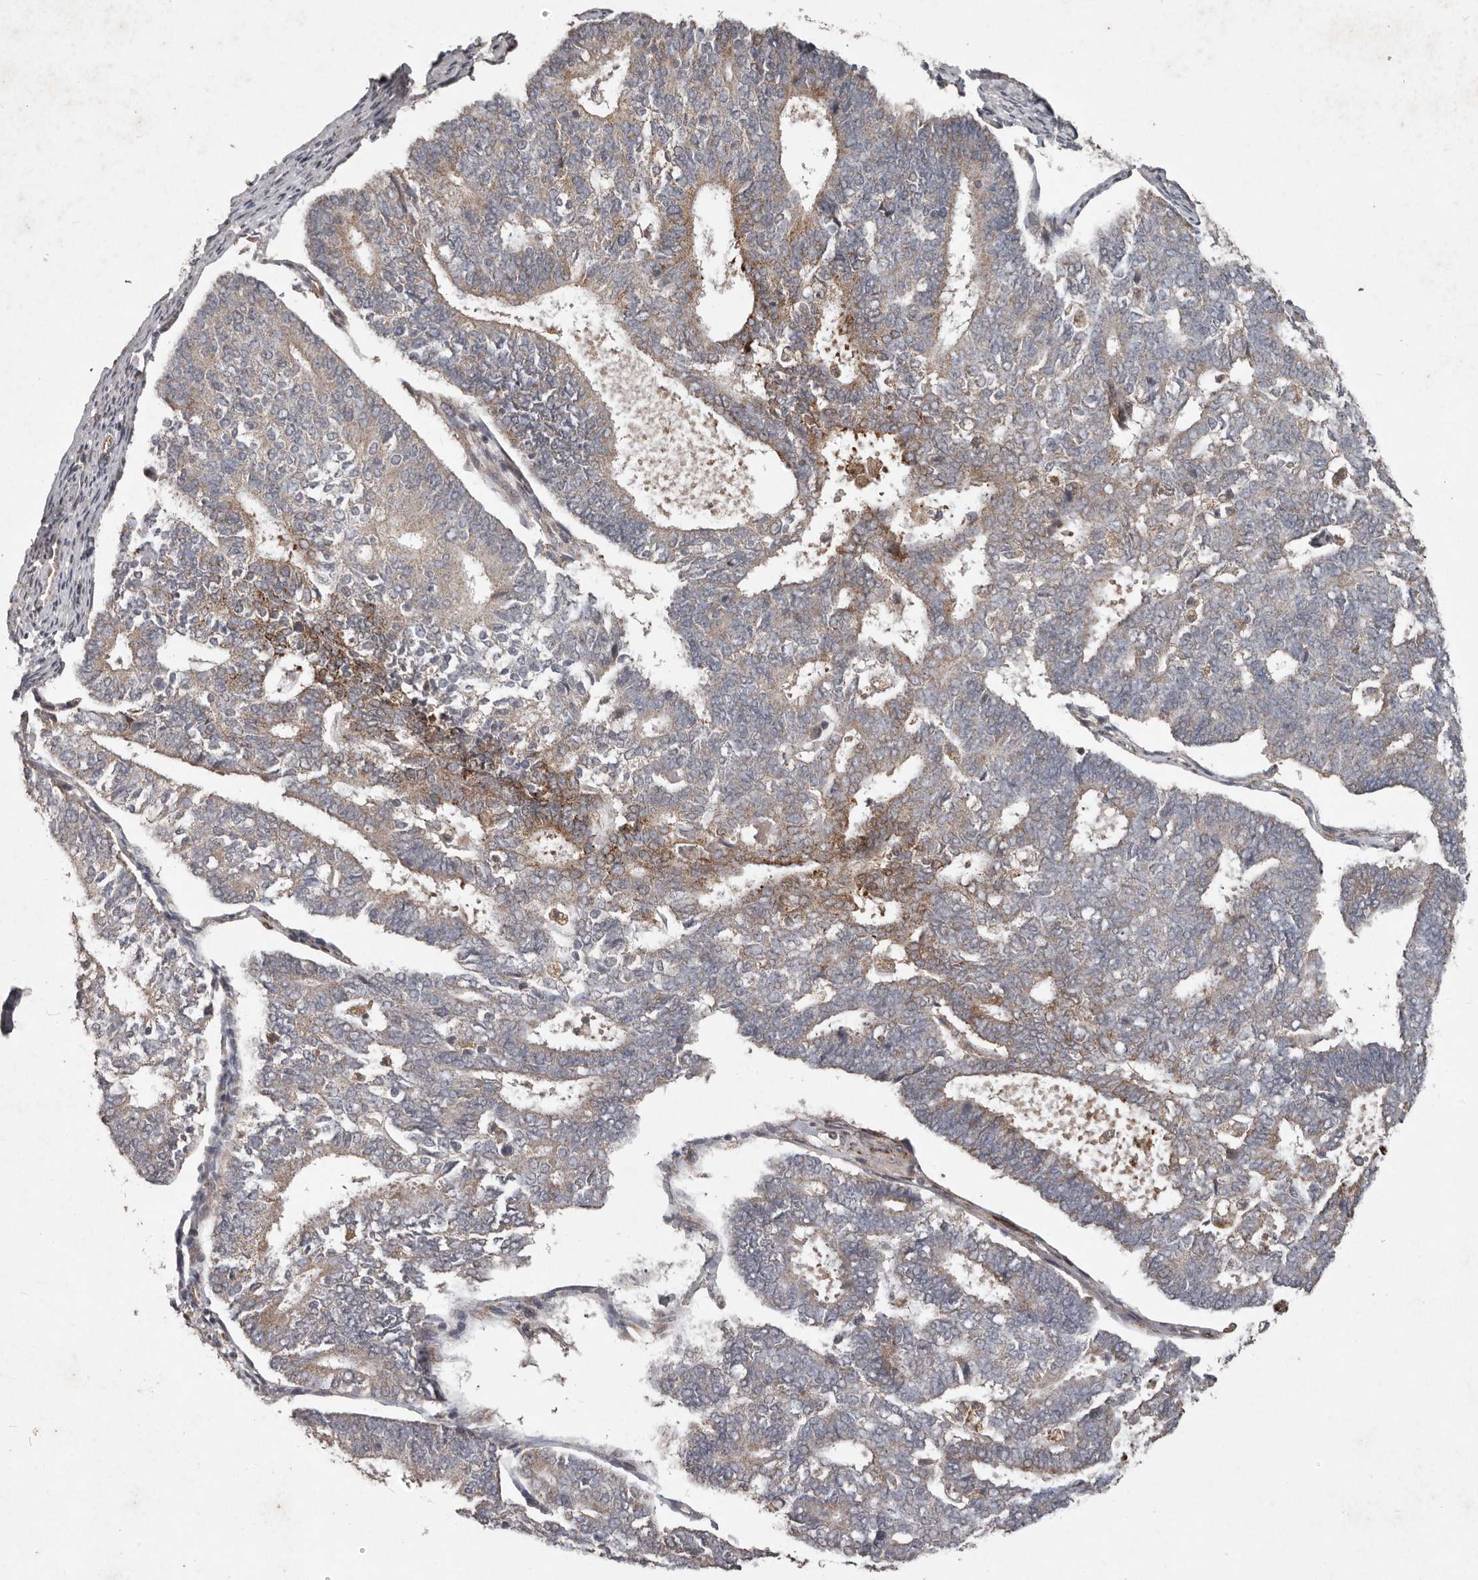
{"staining": {"intensity": "moderate", "quantity": "<25%", "location": "cytoplasmic/membranous"}, "tissue": "endometrial cancer", "cell_type": "Tumor cells", "image_type": "cancer", "snomed": [{"axis": "morphology", "description": "Adenocarcinoma, NOS"}, {"axis": "topography", "description": "Endometrium"}], "caption": "Human endometrial cancer stained with a protein marker demonstrates moderate staining in tumor cells.", "gene": "PLOD2", "patient": {"sex": "female", "age": 70}}